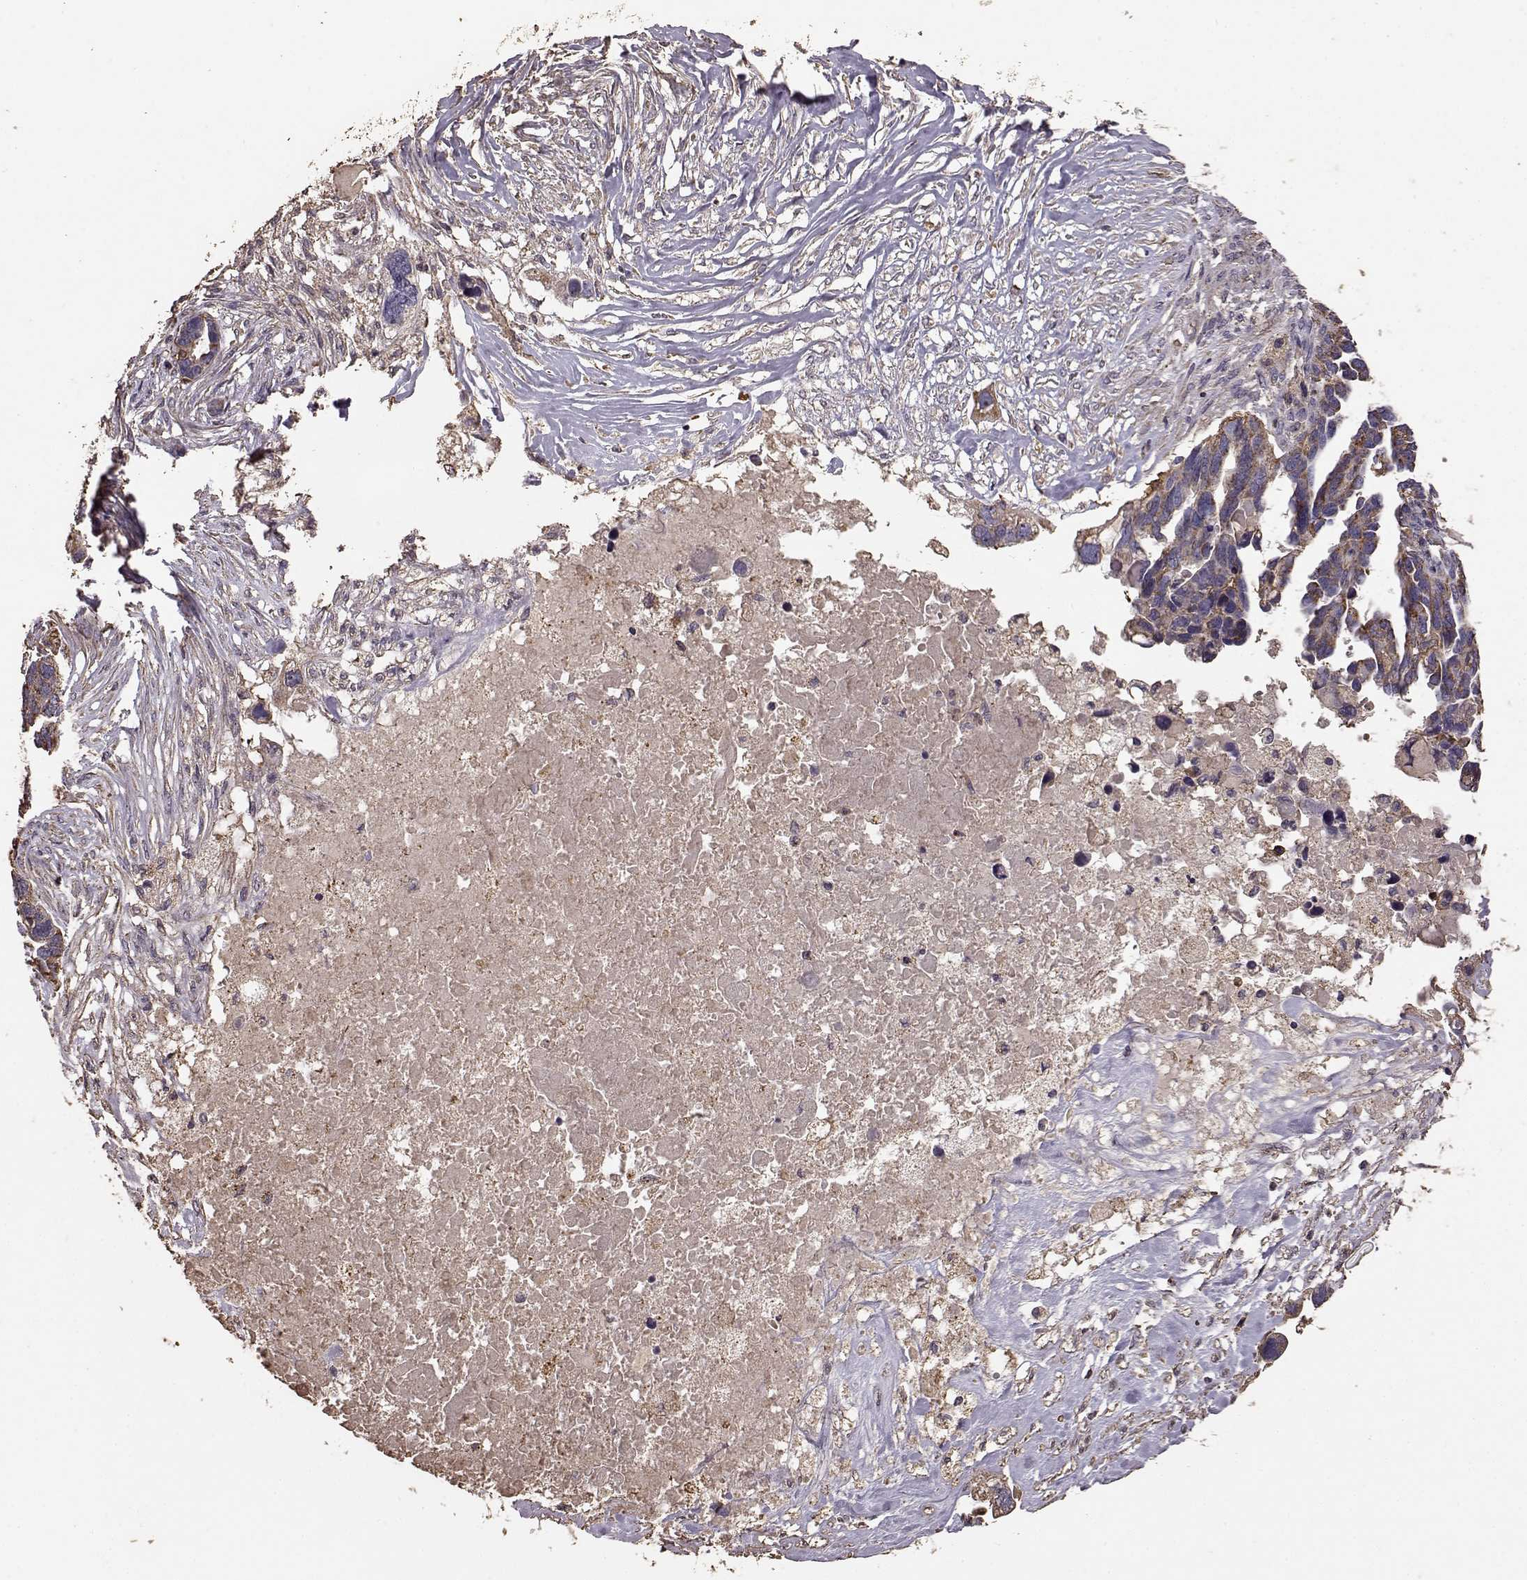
{"staining": {"intensity": "moderate", "quantity": ">75%", "location": "cytoplasmic/membranous"}, "tissue": "ovarian cancer", "cell_type": "Tumor cells", "image_type": "cancer", "snomed": [{"axis": "morphology", "description": "Cystadenocarcinoma, serous, NOS"}, {"axis": "topography", "description": "Ovary"}], "caption": "Immunohistochemical staining of serous cystadenocarcinoma (ovarian) demonstrates moderate cytoplasmic/membranous protein staining in approximately >75% of tumor cells.", "gene": "PTGES2", "patient": {"sex": "female", "age": 54}}